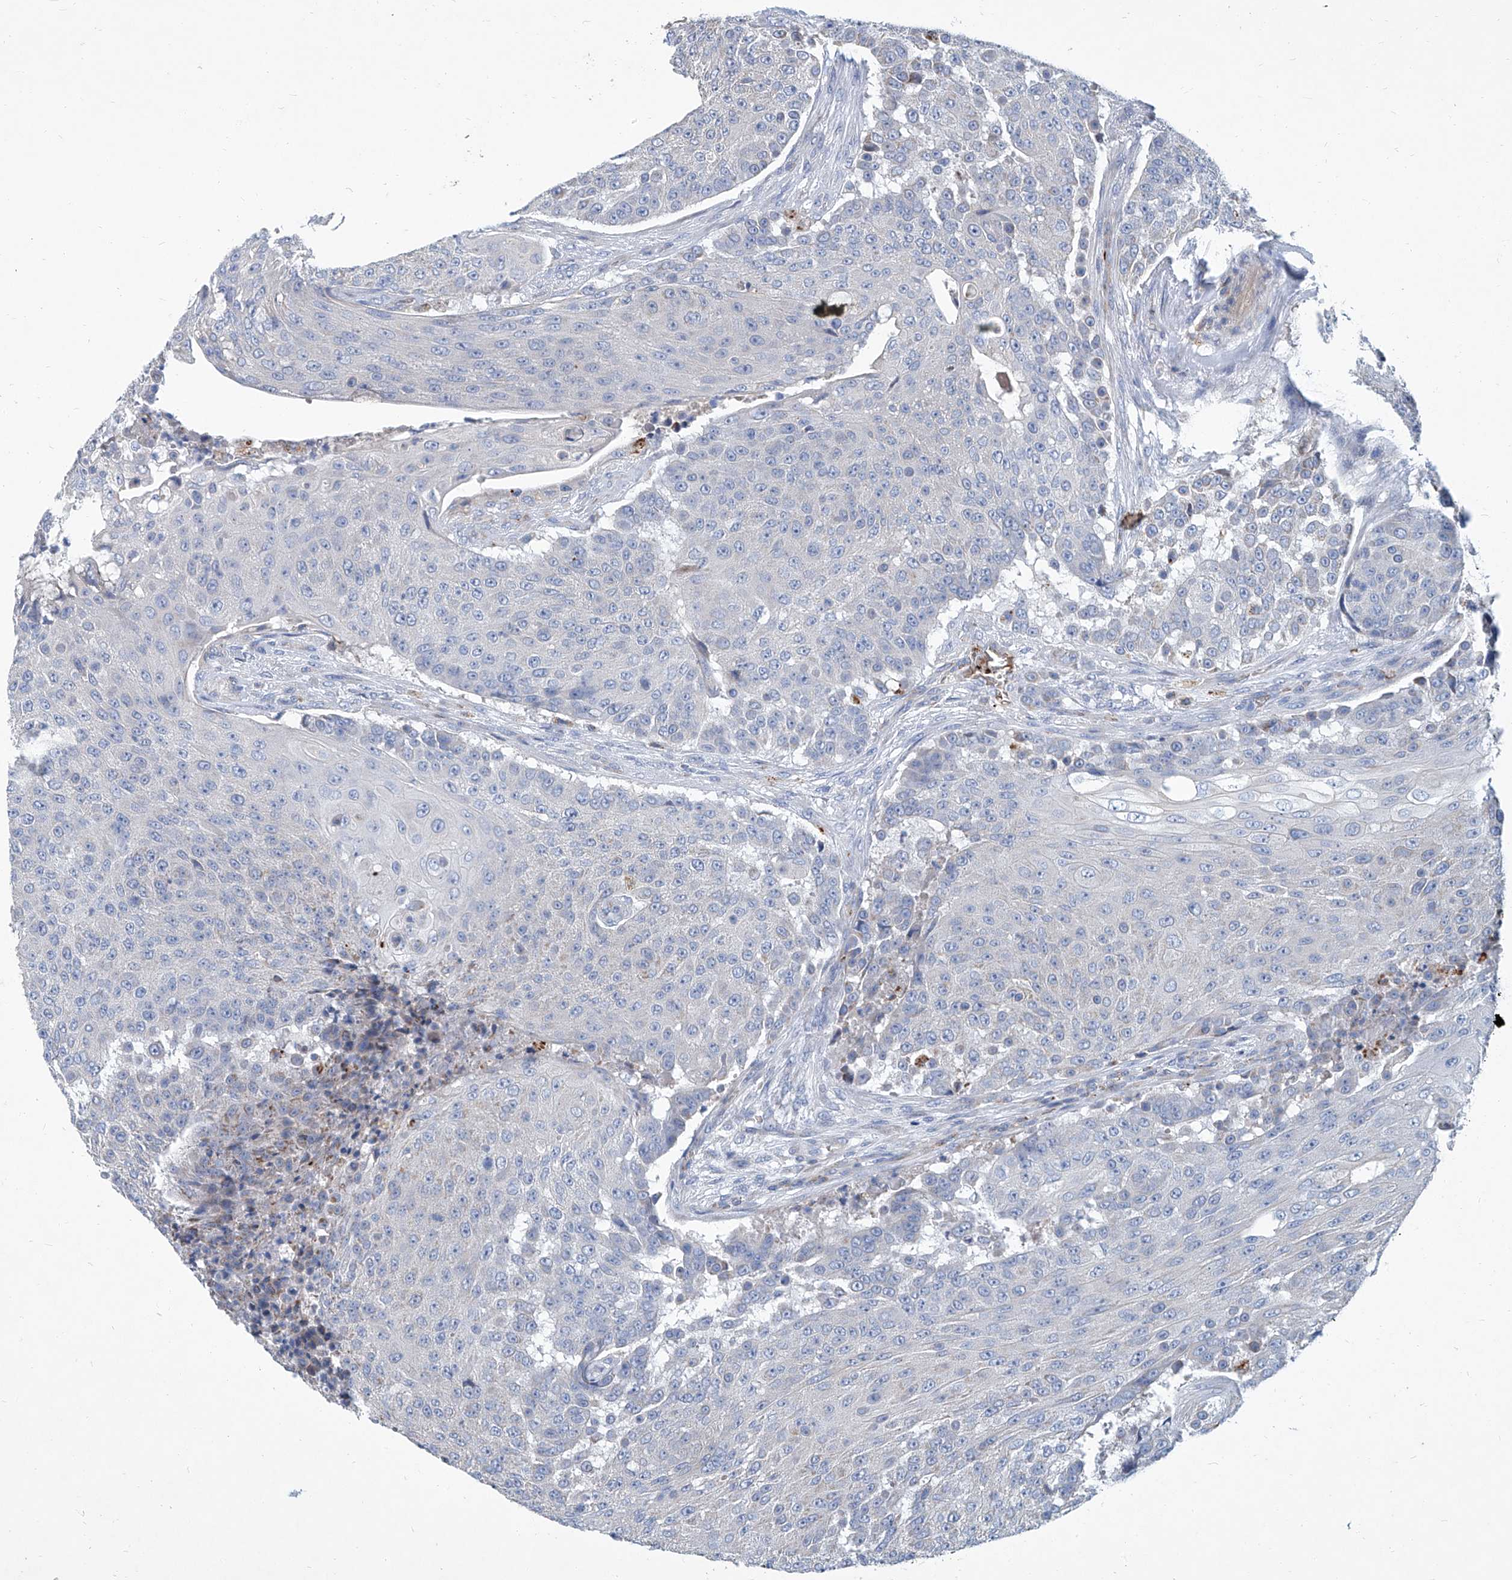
{"staining": {"intensity": "negative", "quantity": "none", "location": "none"}, "tissue": "urothelial cancer", "cell_type": "Tumor cells", "image_type": "cancer", "snomed": [{"axis": "morphology", "description": "Urothelial carcinoma, High grade"}, {"axis": "topography", "description": "Urinary bladder"}], "caption": "Immunohistochemistry (IHC) of human urothelial cancer exhibits no staining in tumor cells. (Immunohistochemistry, brightfield microscopy, high magnification).", "gene": "FPR2", "patient": {"sex": "female", "age": 63}}